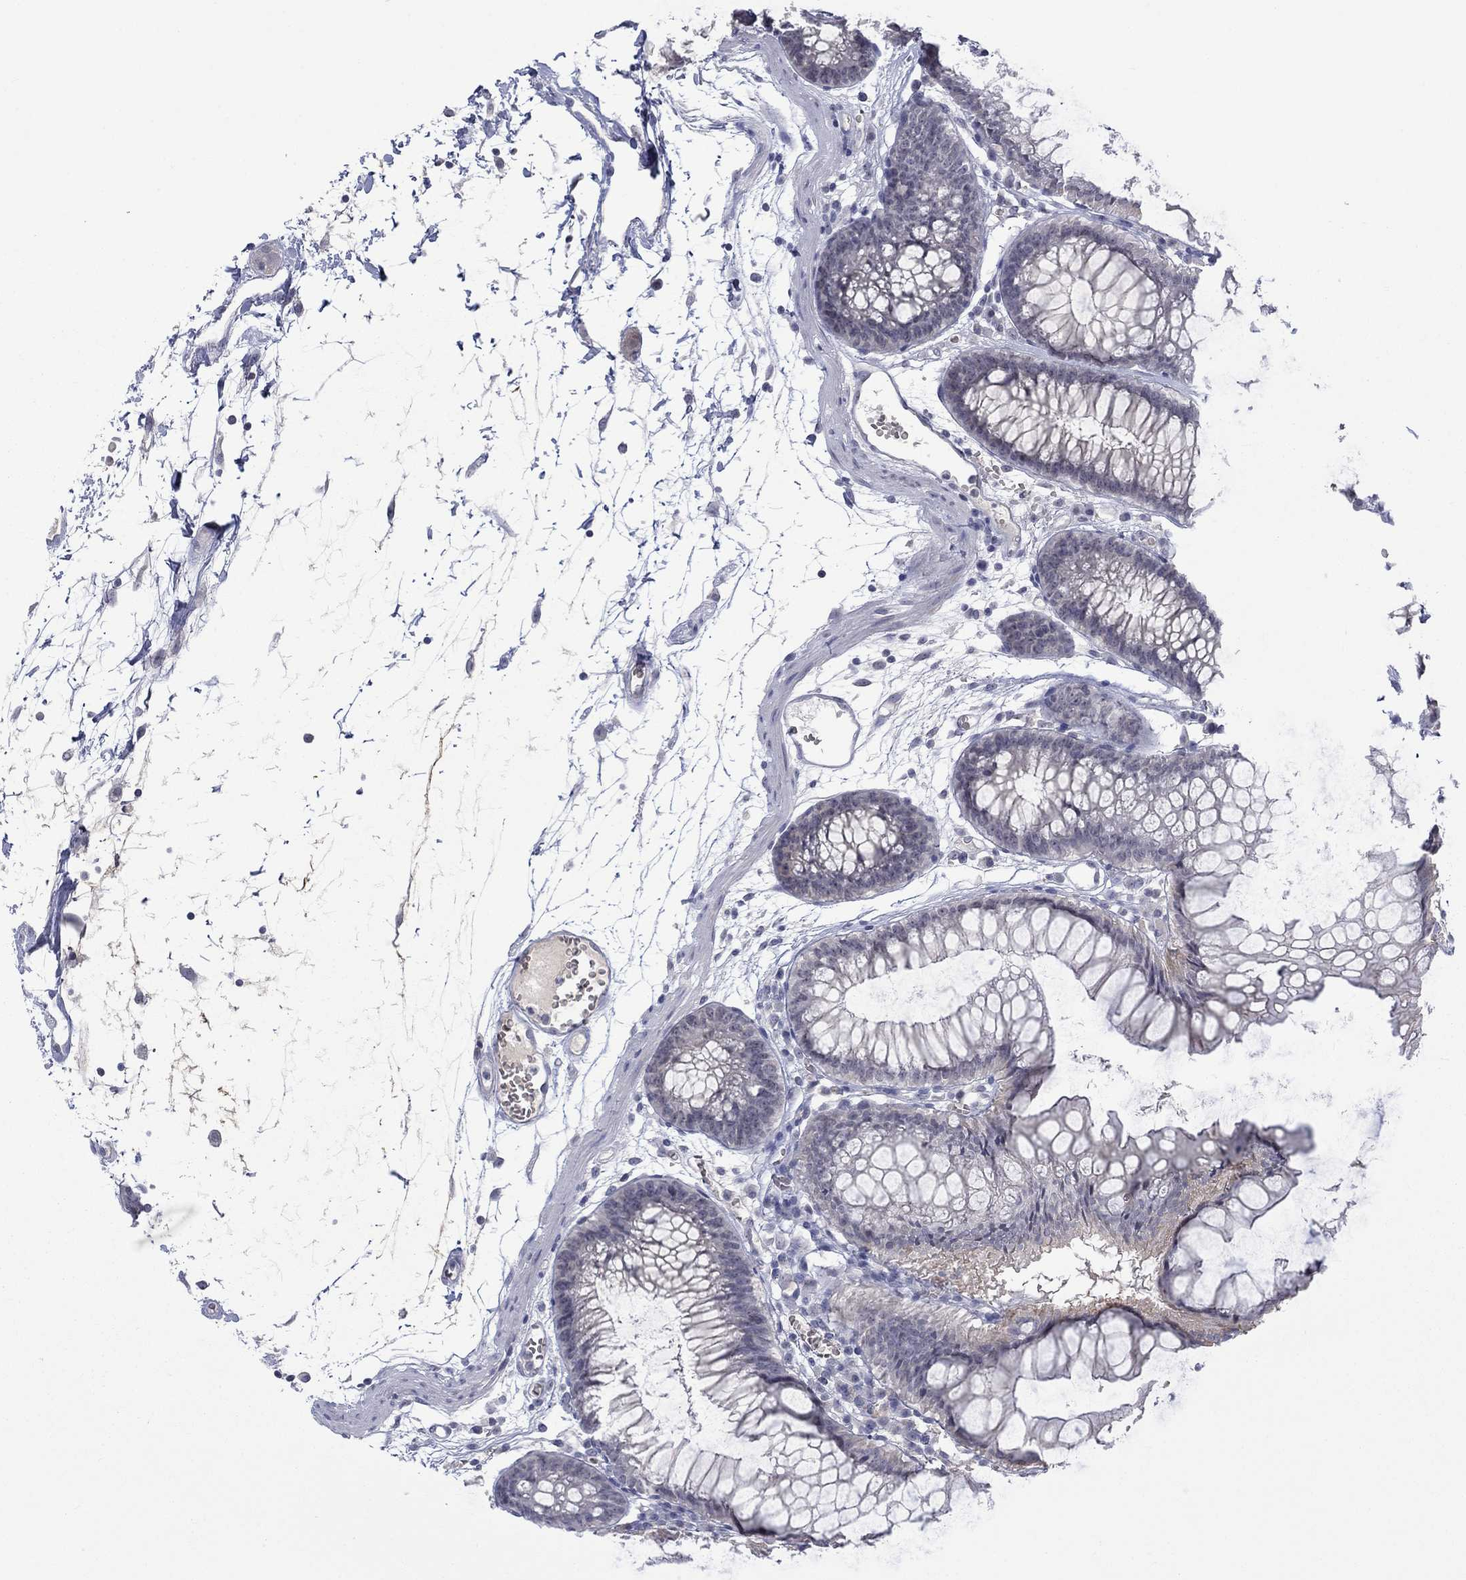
{"staining": {"intensity": "negative", "quantity": "none", "location": "none"}, "tissue": "colon", "cell_type": "Endothelial cells", "image_type": "normal", "snomed": [{"axis": "morphology", "description": "Normal tissue, NOS"}, {"axis": "morphology", "description": "Adenocarcinoma, NOS"}, {"axis": "topography", "description": "Colon"}], "caption": "Immunohistochemistry of normal human colon shows no staining in endothelial cells. (DAB (3,3'-diaminobenzidine) immunohistochemistry (IHC), high magnification).", "gene": "NSMF", "patient": {"sex": "male", "age": 65}}